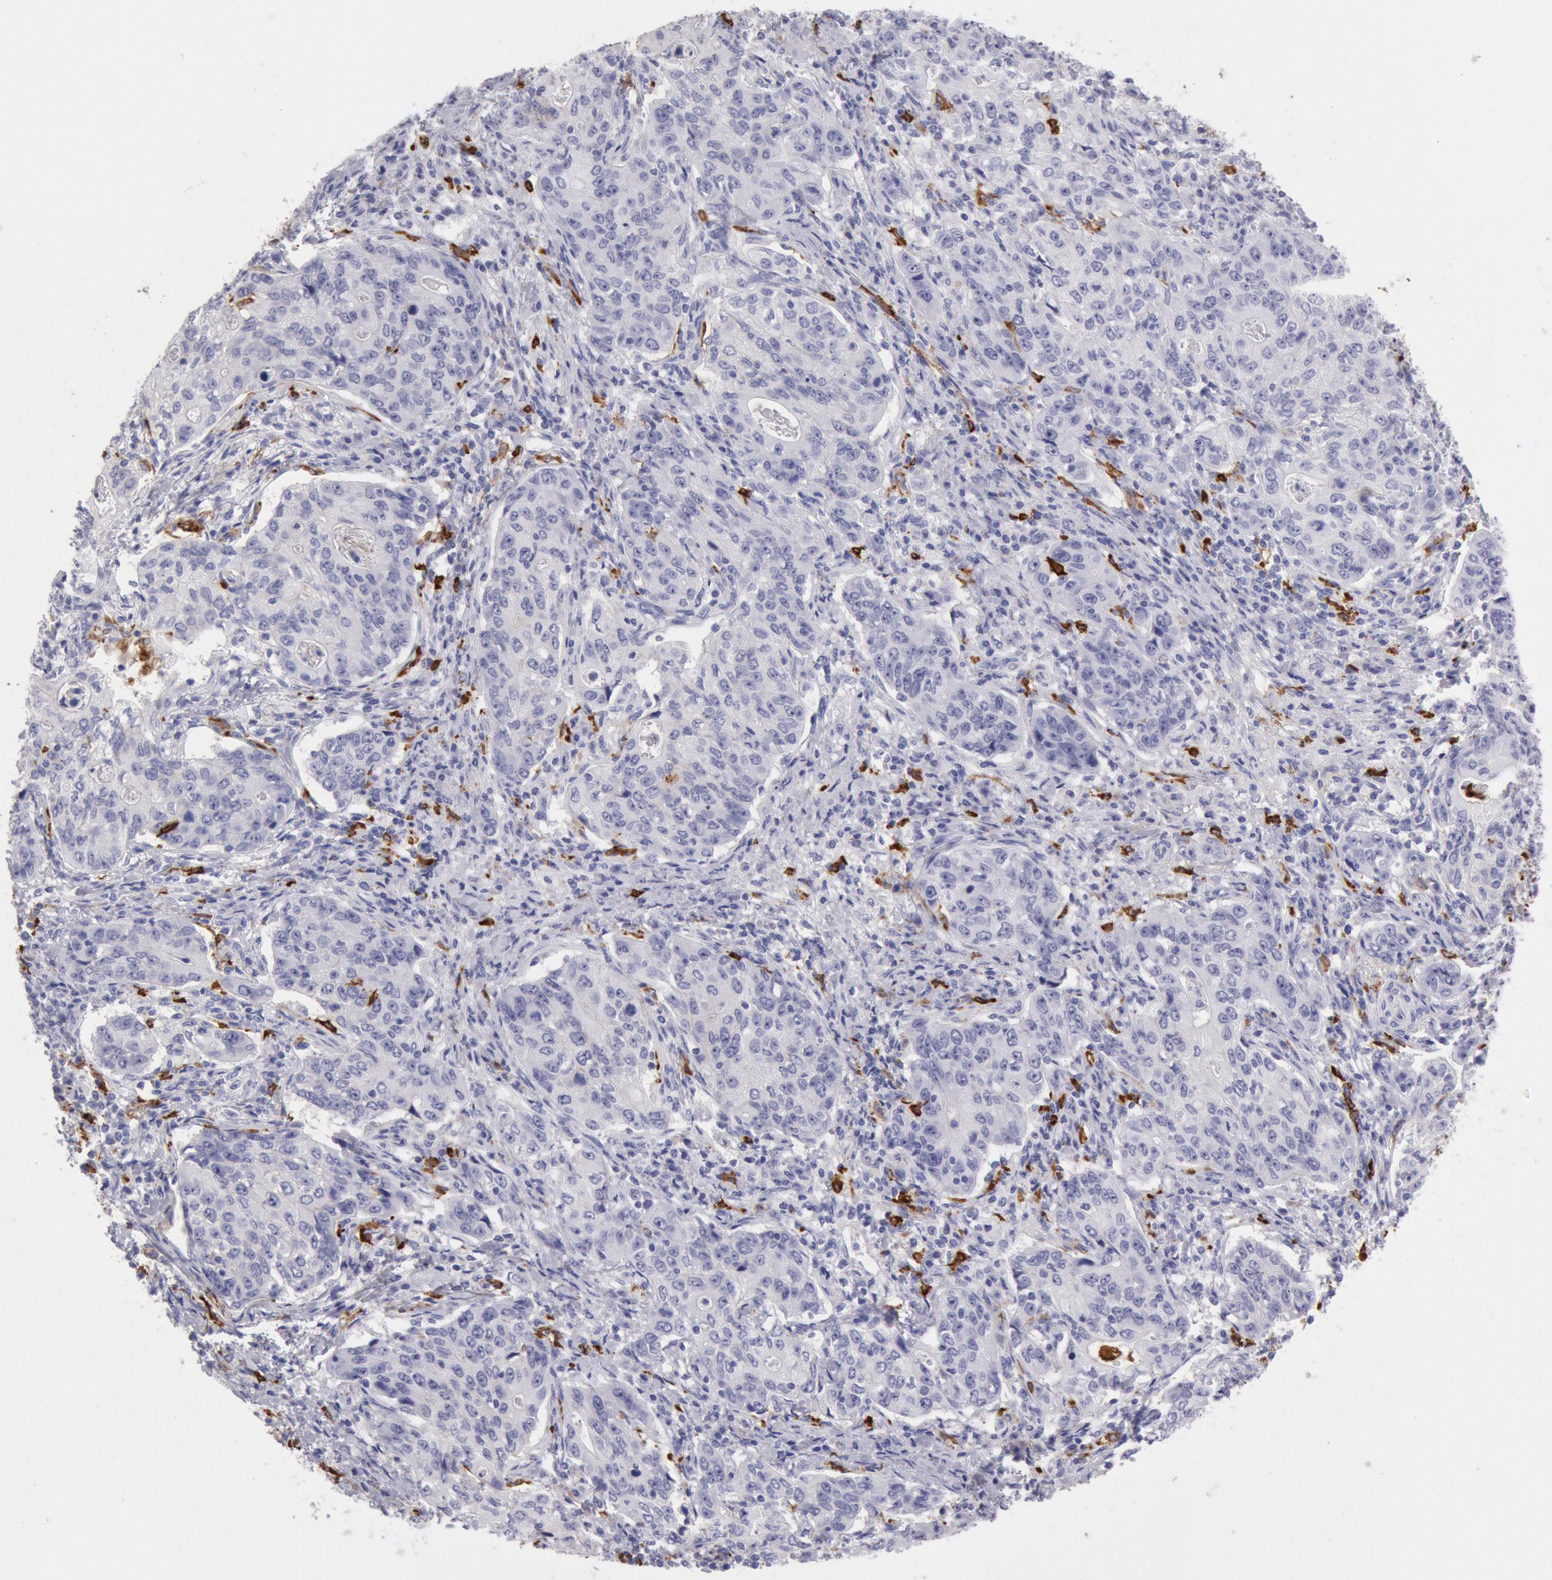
{"staining": {"intensity": "negative", "quantity": "none", "location": "none"}, "tissue": "stomach cancer", "cell_type": "Tumor cells", "image_type": "cancer", "snomed": [{"axis": "morphology", "description": "Adenocarcinoma, NOS"}, {"axis": "topography", "description": "Esophagus"}, {"axis": "topography", "description": "Stomach"}], "caption": "Human adenocarcinoma (stomach) stained for a protein using immunohistochemistry exhibits no staining in tumor cells.", "gene": "FCN1", "patient": {"sex": "male", "age": 74}}